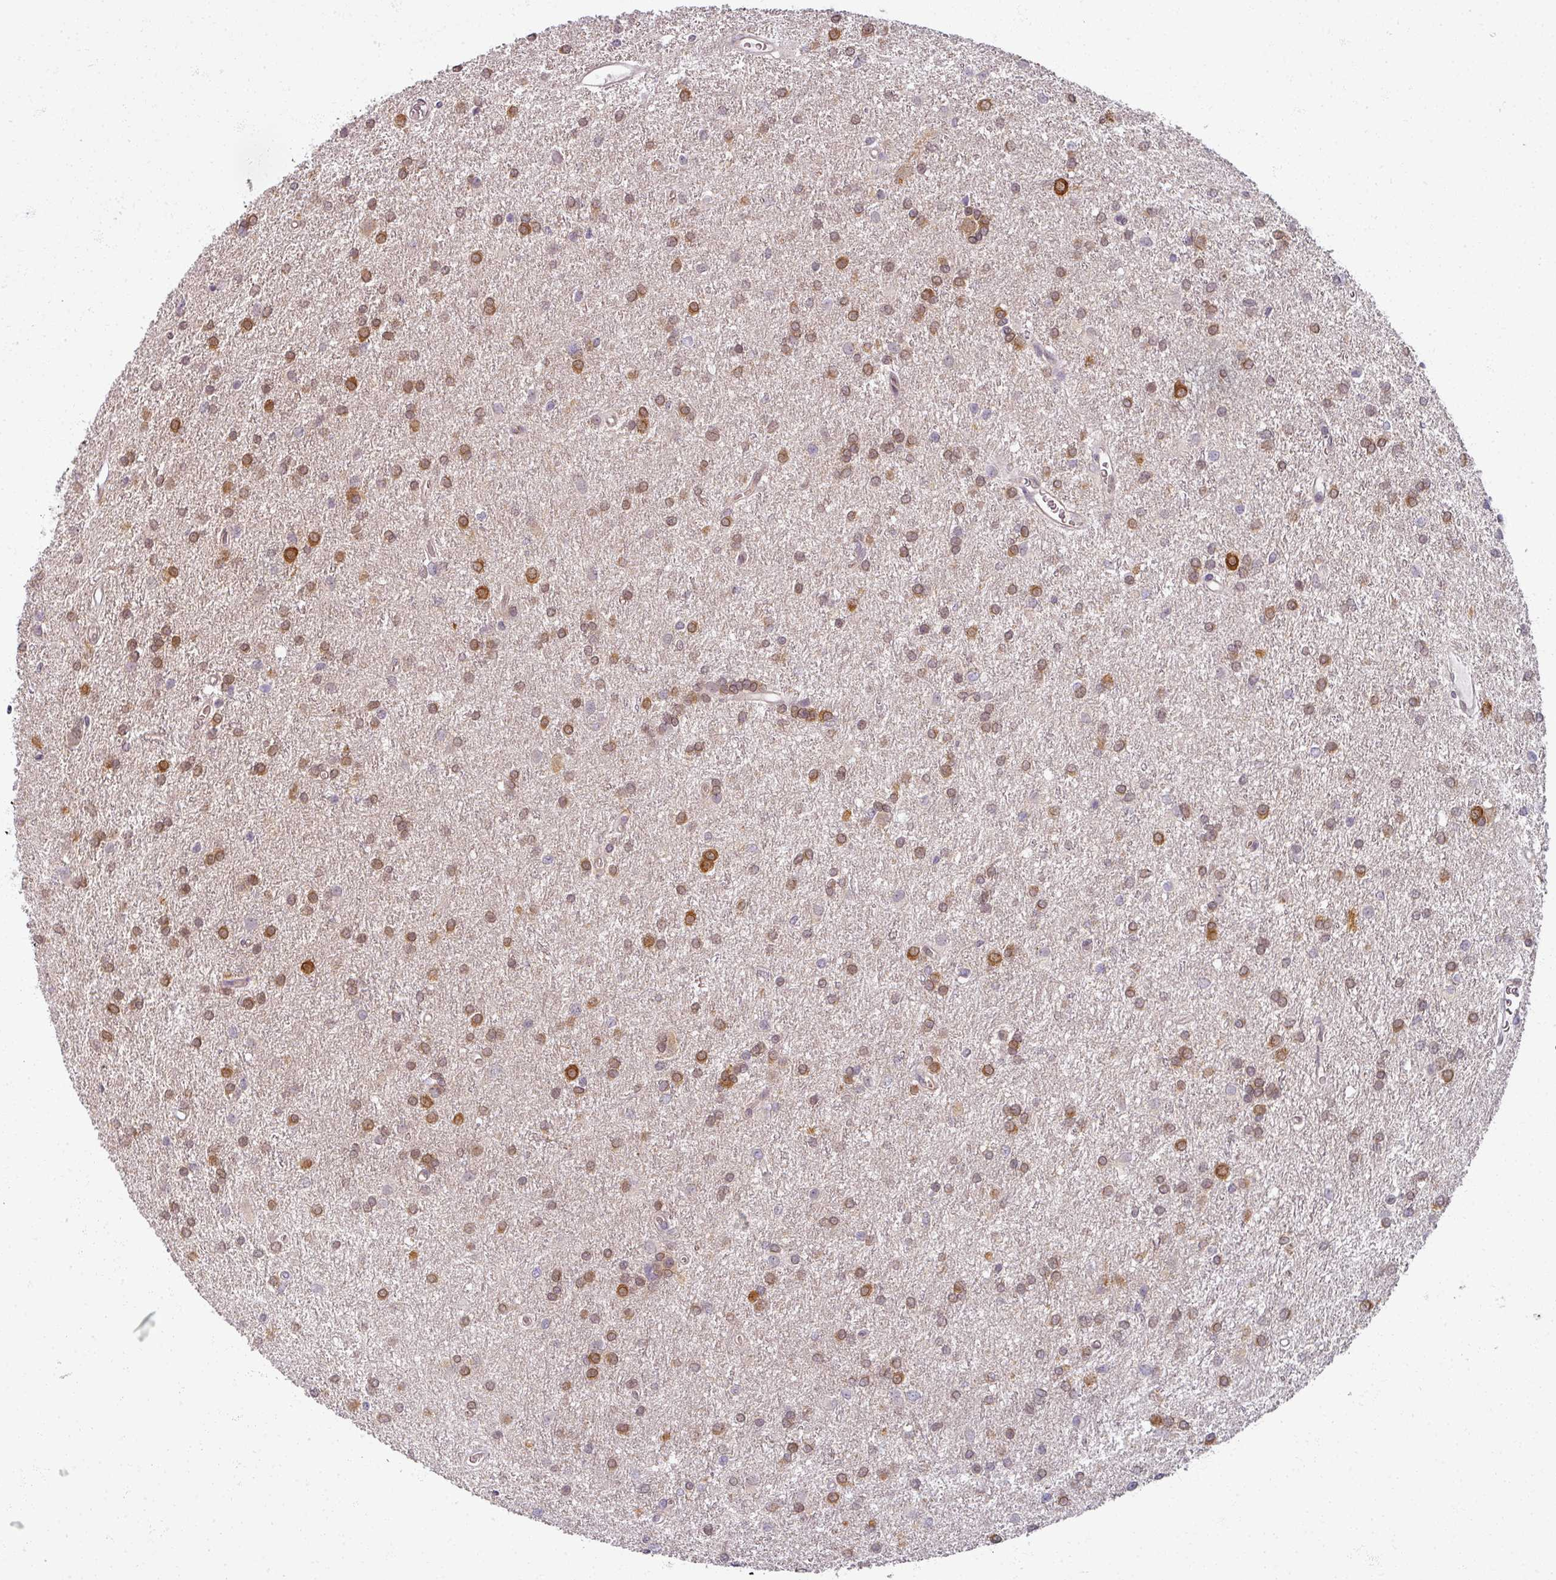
{"staining": {"intensity": "moderate", "quantity": "<25%", "location": "cytoplasmic/membranous"}, "tissue": "glioma", "cell_type": "Tumor cells", "image_type": "cancer", "snomed": [{"axis": "morphology", "description": "Glioma, malignant, High grade"}, {"axis": "topography", "description": "Brain"}], "caption": "High-power microscopy captured an immunohistochemistry photomicrograph of malignant glioma (high-grade), revealing moderate cytoplasmic/membranous expression in about <25% of tumor cells.", "gene": "AGPAT4", "patient": {"sex": "female", "age": 50}}